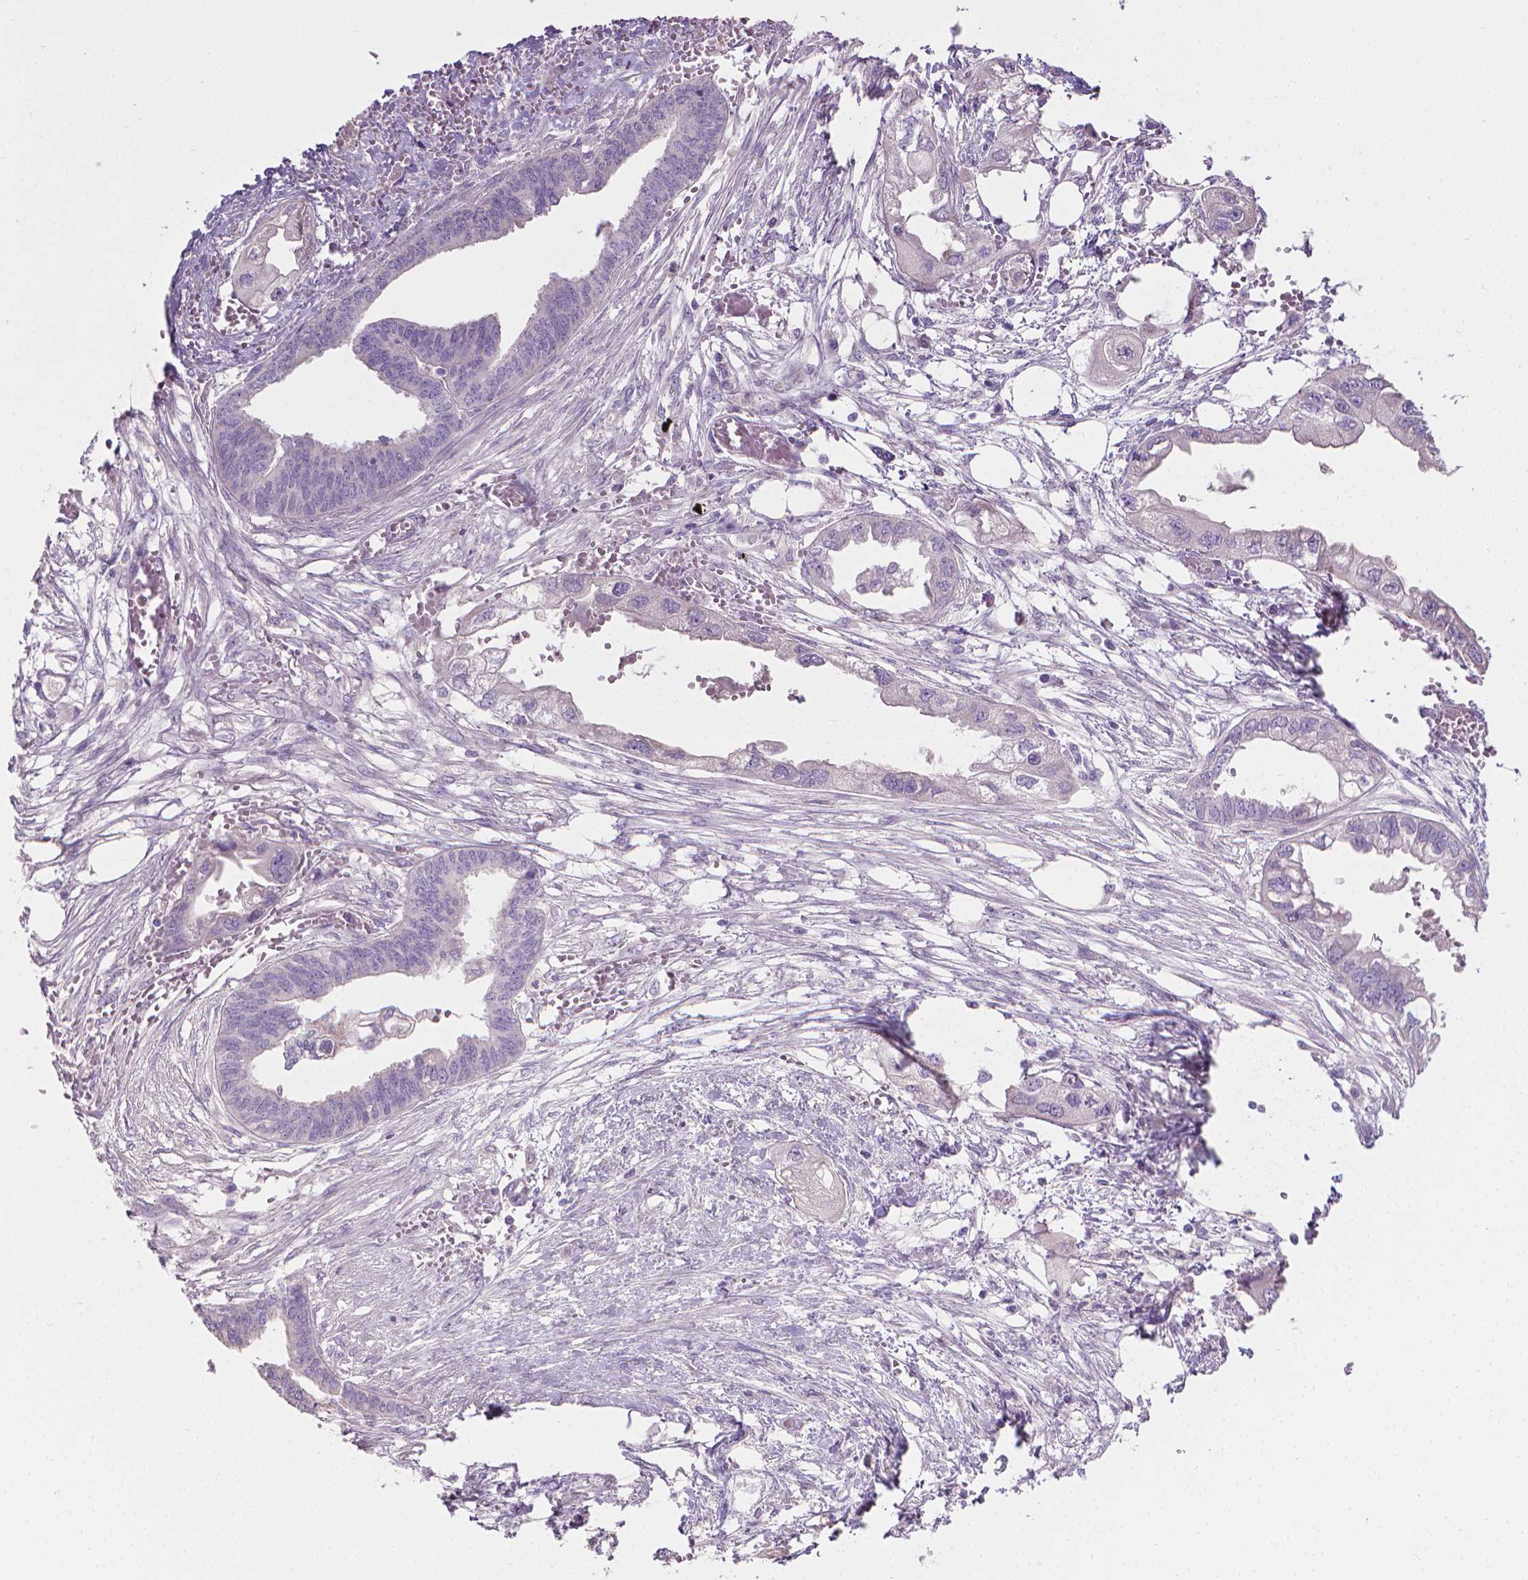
{"staining": {"intensity": "negative", "quantity": "none", "location": "none"}, "tissue": "endometrial cancer", "cell_type": "Tumor cells", "image_type": "cancer", "snomed": [{"axis": "morphology", "description": "Adenocarcinoma, NOS"}, {"axis": "morphology", "description": "Adenocarcinoma, metastatic, NOS"}, {"axis": "topography", "description": "Adipose tissue"}, {"axis": "topography", "description": "Endometrium"}], "caption": "A histopathology image of endometrial metastatic adenocarcinoma stained for a protein exhibits no brown staining in tumor cells. (DAB immunohistochemistry (IHC) visualized using brightfield microscopy, high magnification).", "gene": "CABCOCO1", "patient": {"sex": "female", "age": 67}}